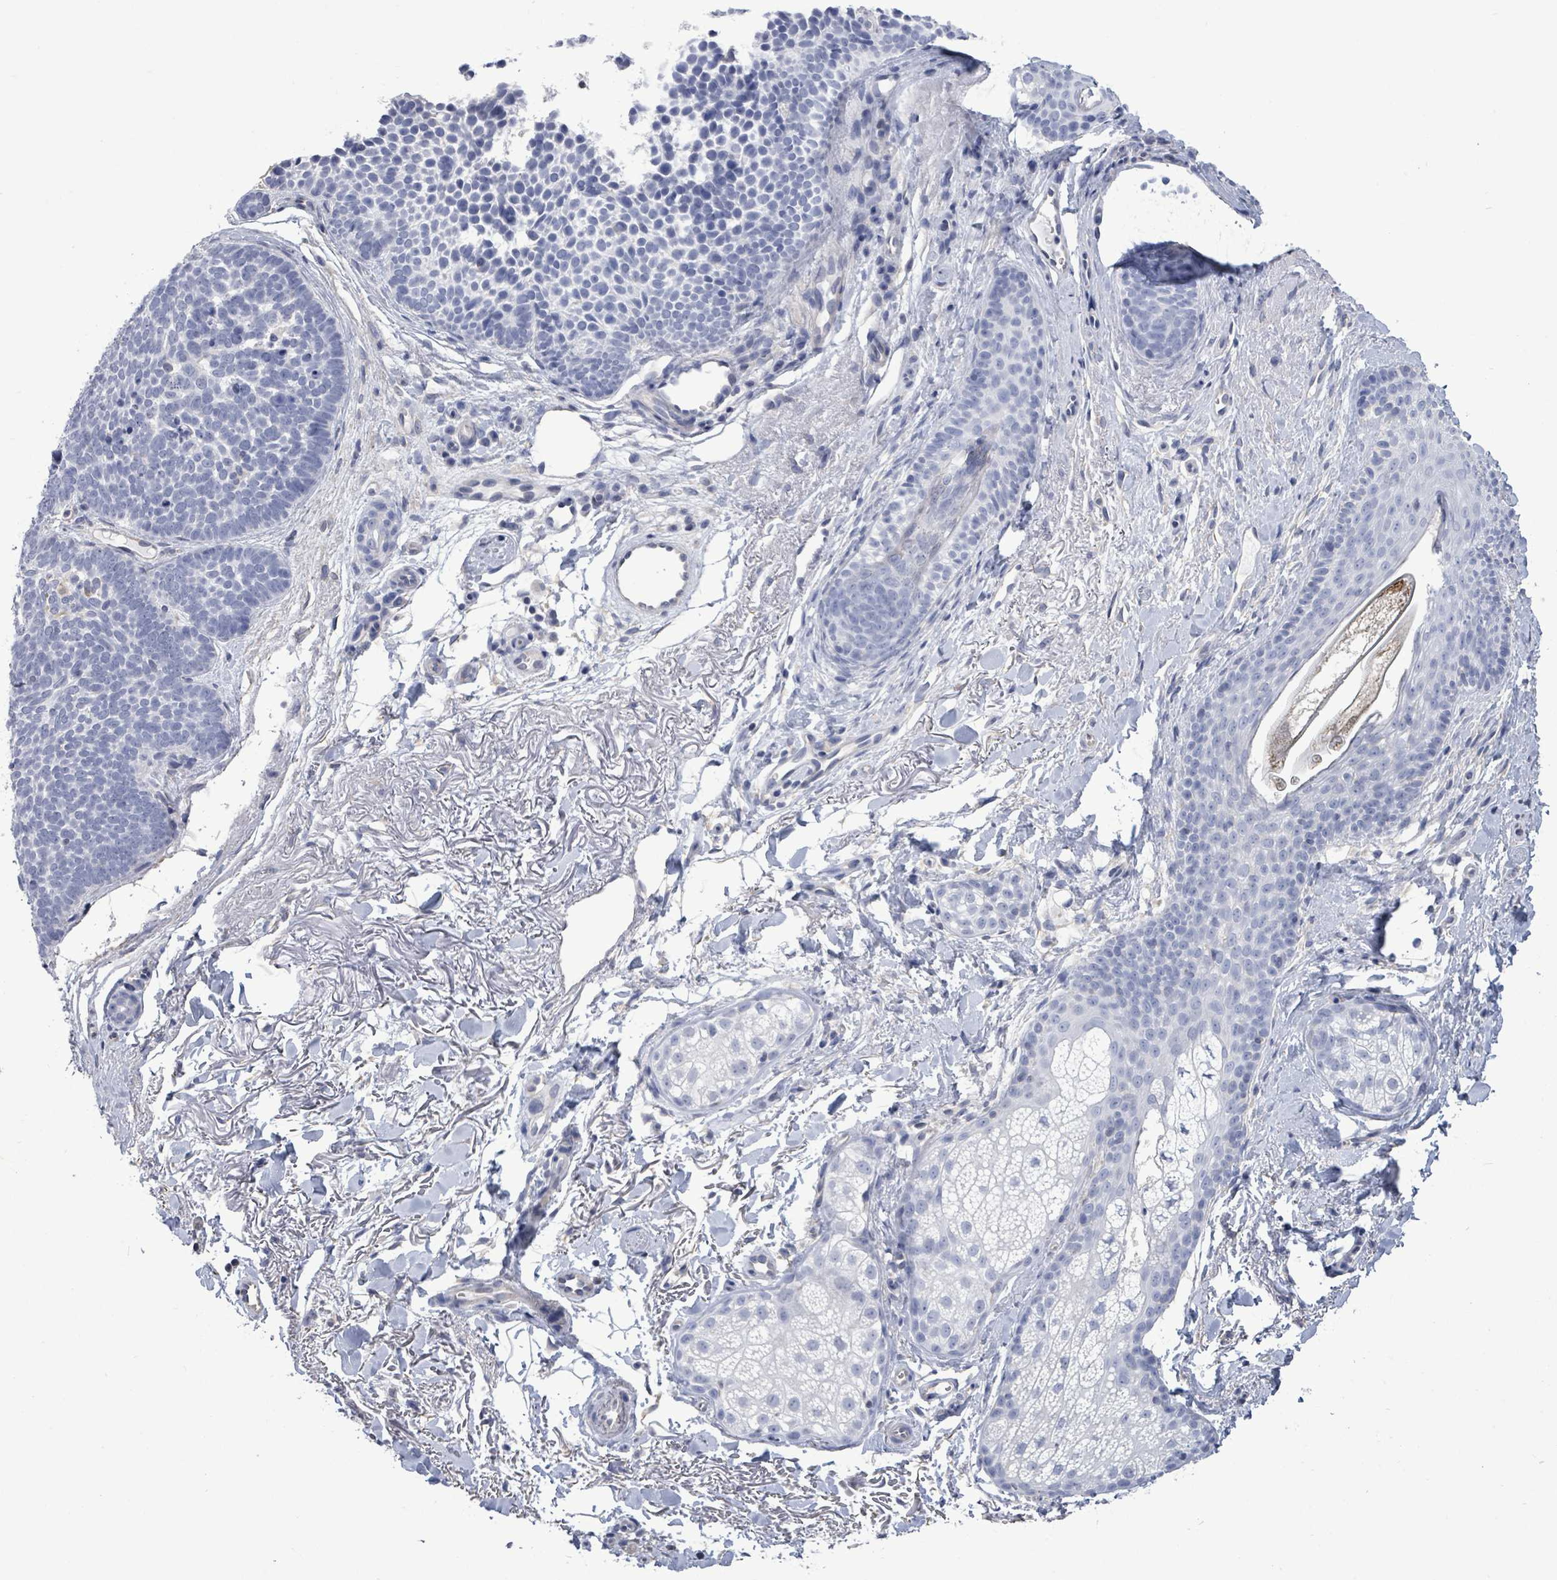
{"staining": {"intensity": "negative", "quantity": "none", "location": "none"}, "tissue": "skin cancer", "cell_type": "Tumor cells", "image_type": "cancer", "snomed": [{"axis": "morphology", "description": "Basal cell carcinoma"}, {"axis": "topography", "description": "Skin"}], "caption": "A high-resolution histopathology image shows IHC staining of skin basal cell carcinoma, which displays no significant expression in tumor cells. (DAB (3,3'-diaminobenzidine) immunohistochemistry (IHC) visualized using brightfield microscopy, high magnification).", "gene": "CT45A5", "patient": {"sex": "female", "age": 77}}